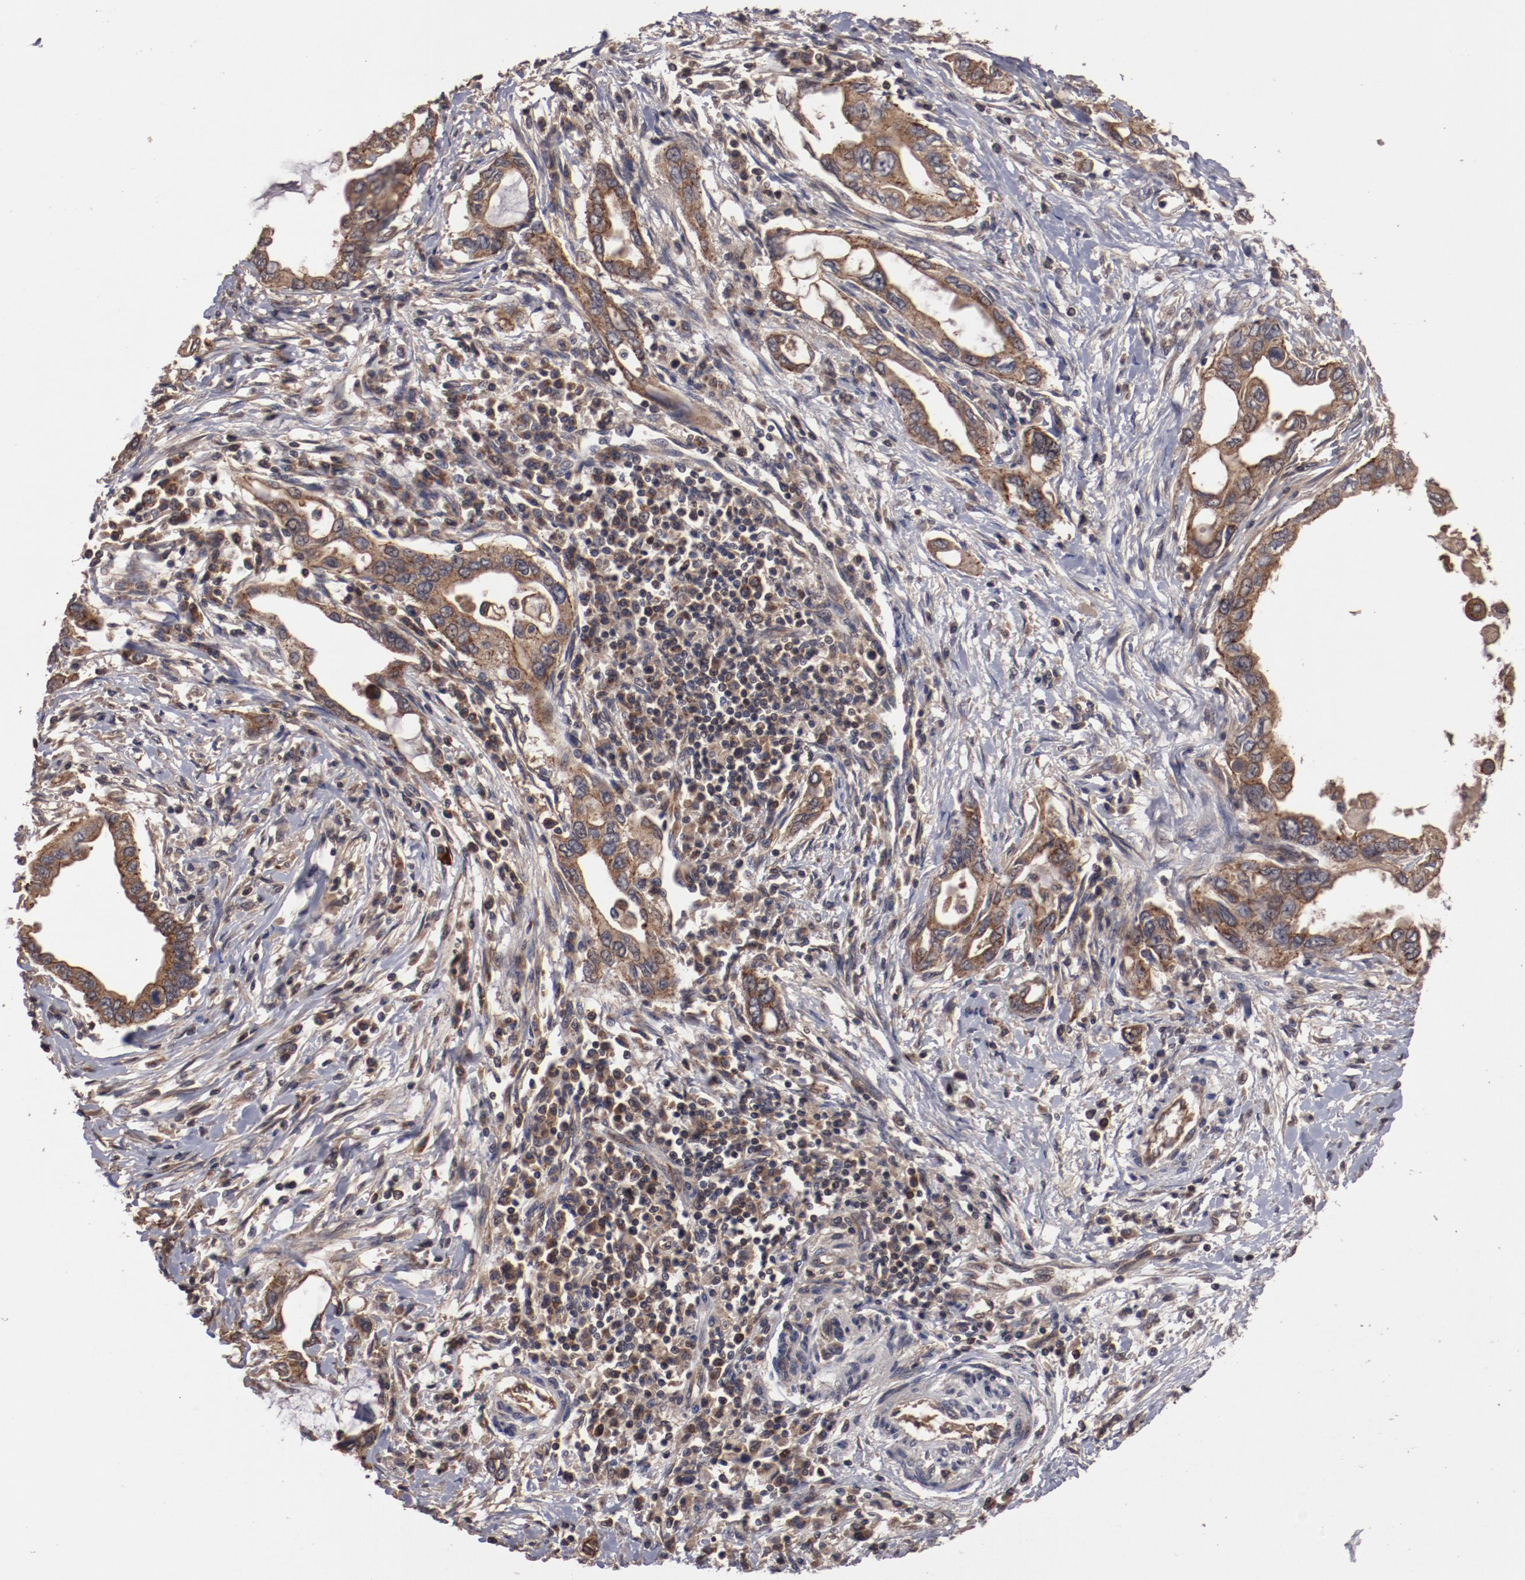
{"staining": {"intensity": "moderate", "quantity": ">75%", "location": "cytoplasmic/membranous"}, "tissue": "pancreatic cancer", "cell_type": "Tumor cells", "image_type": "cancer", "snomed": [{"axis": "morphology", "description": "Adenocarcinoma, NOS"}, {"axis": "topography", "description": "Pancreas"}], "caption": "Protein staining of adenocarcinoma (pancreatic) tissue demonstrates moderate cytoplasmic/membranous expression in about >75% of tumor cells. (brown staining indicates protein expression, while blue staining denotes nuclei).", "gene": "RPS6KA6", "patient": {"sex": "female", "age": 57}}